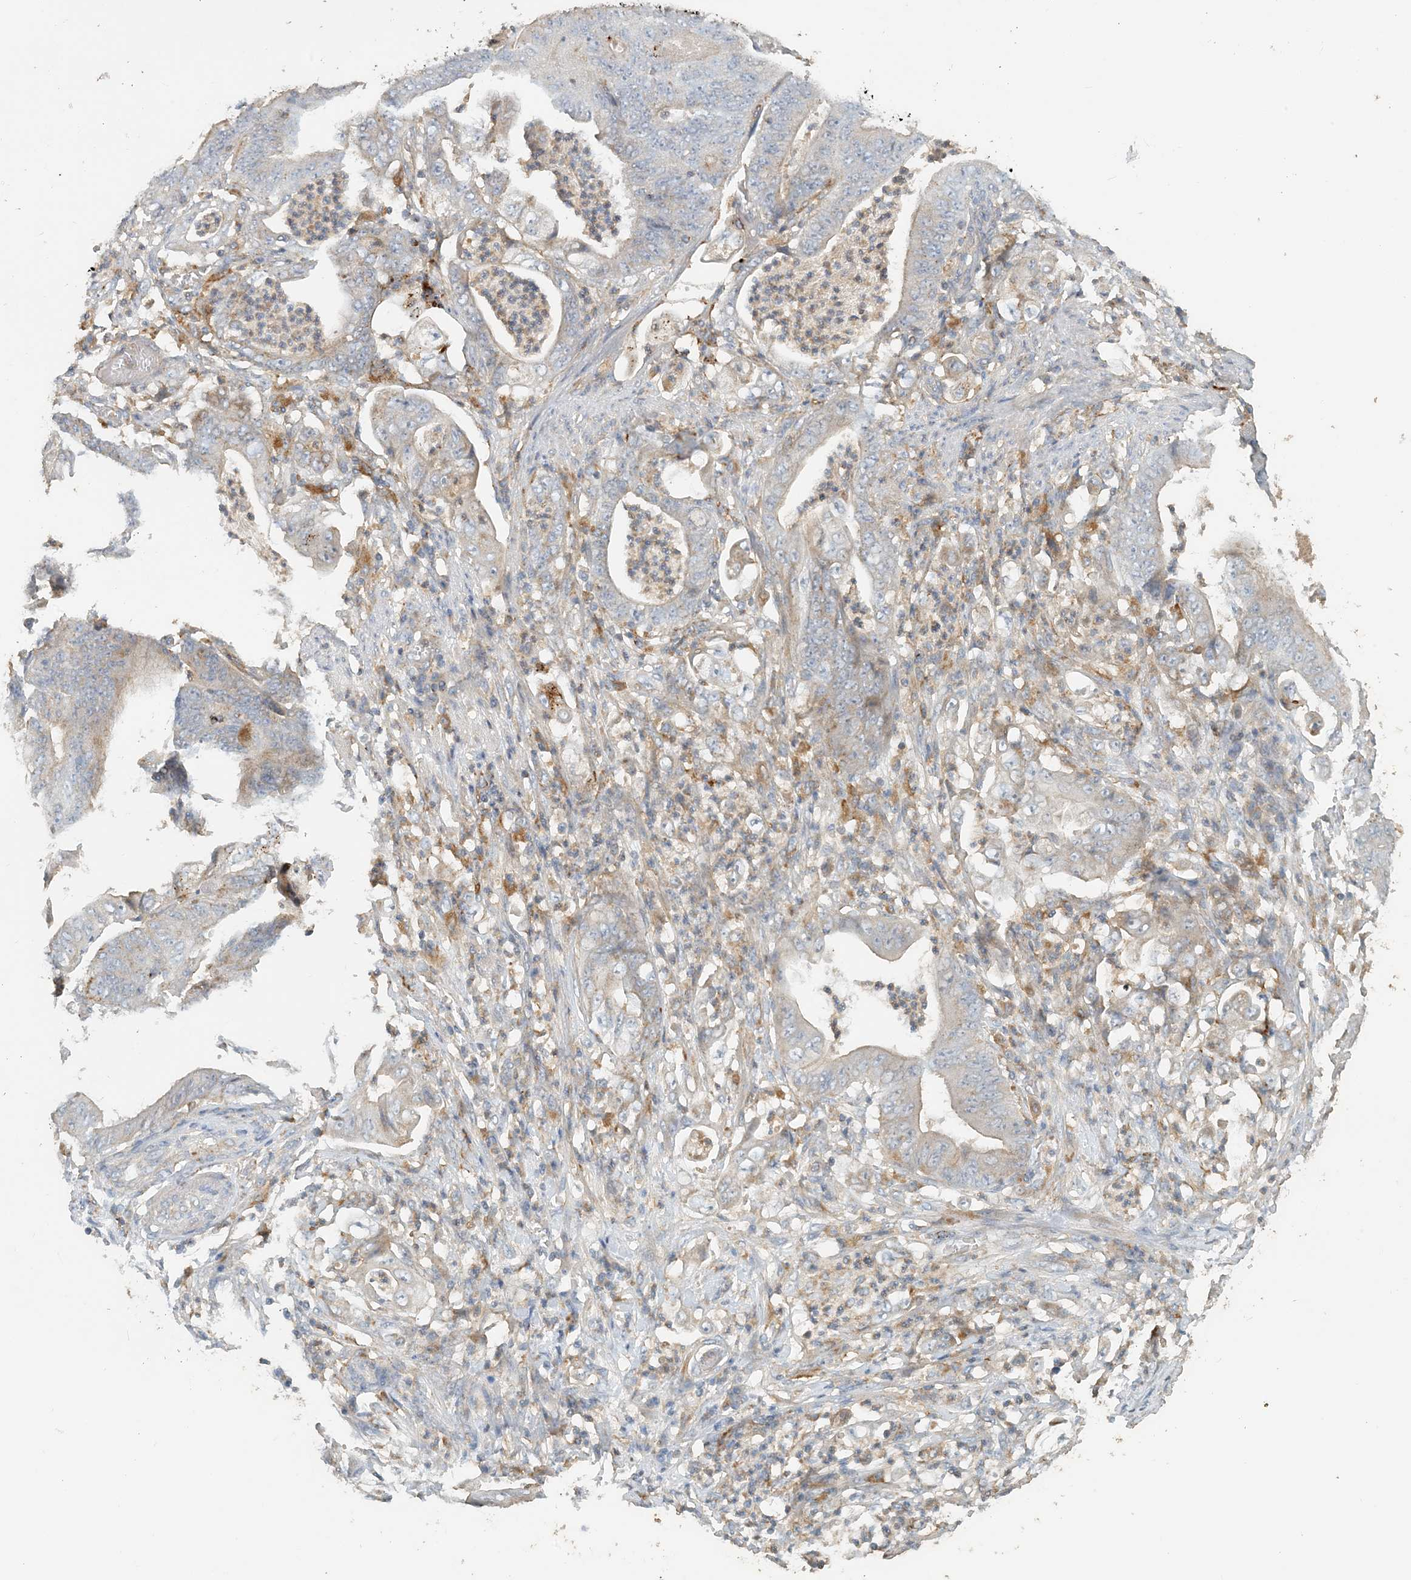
{"staining": {"intensity": "weak", "quantity": "<25%", "location": "cytoplasmic/membranous"}, "tissue": "stomach cancer", "cell_type": "Tumor cells", "image_type": "cancer", "snomed": [{"axis": "morphology", "description": "Adenocarcinoma, NOS"}, {"axis": "topography", "description": "Stomach"}], "caption": "Human adenocarcinoma (stomach) stained for a protein using IHC exhibits no positivity in tumor cells.", "gene": "SPPL2A", "patient": {"sex": "female", "age": 73}}